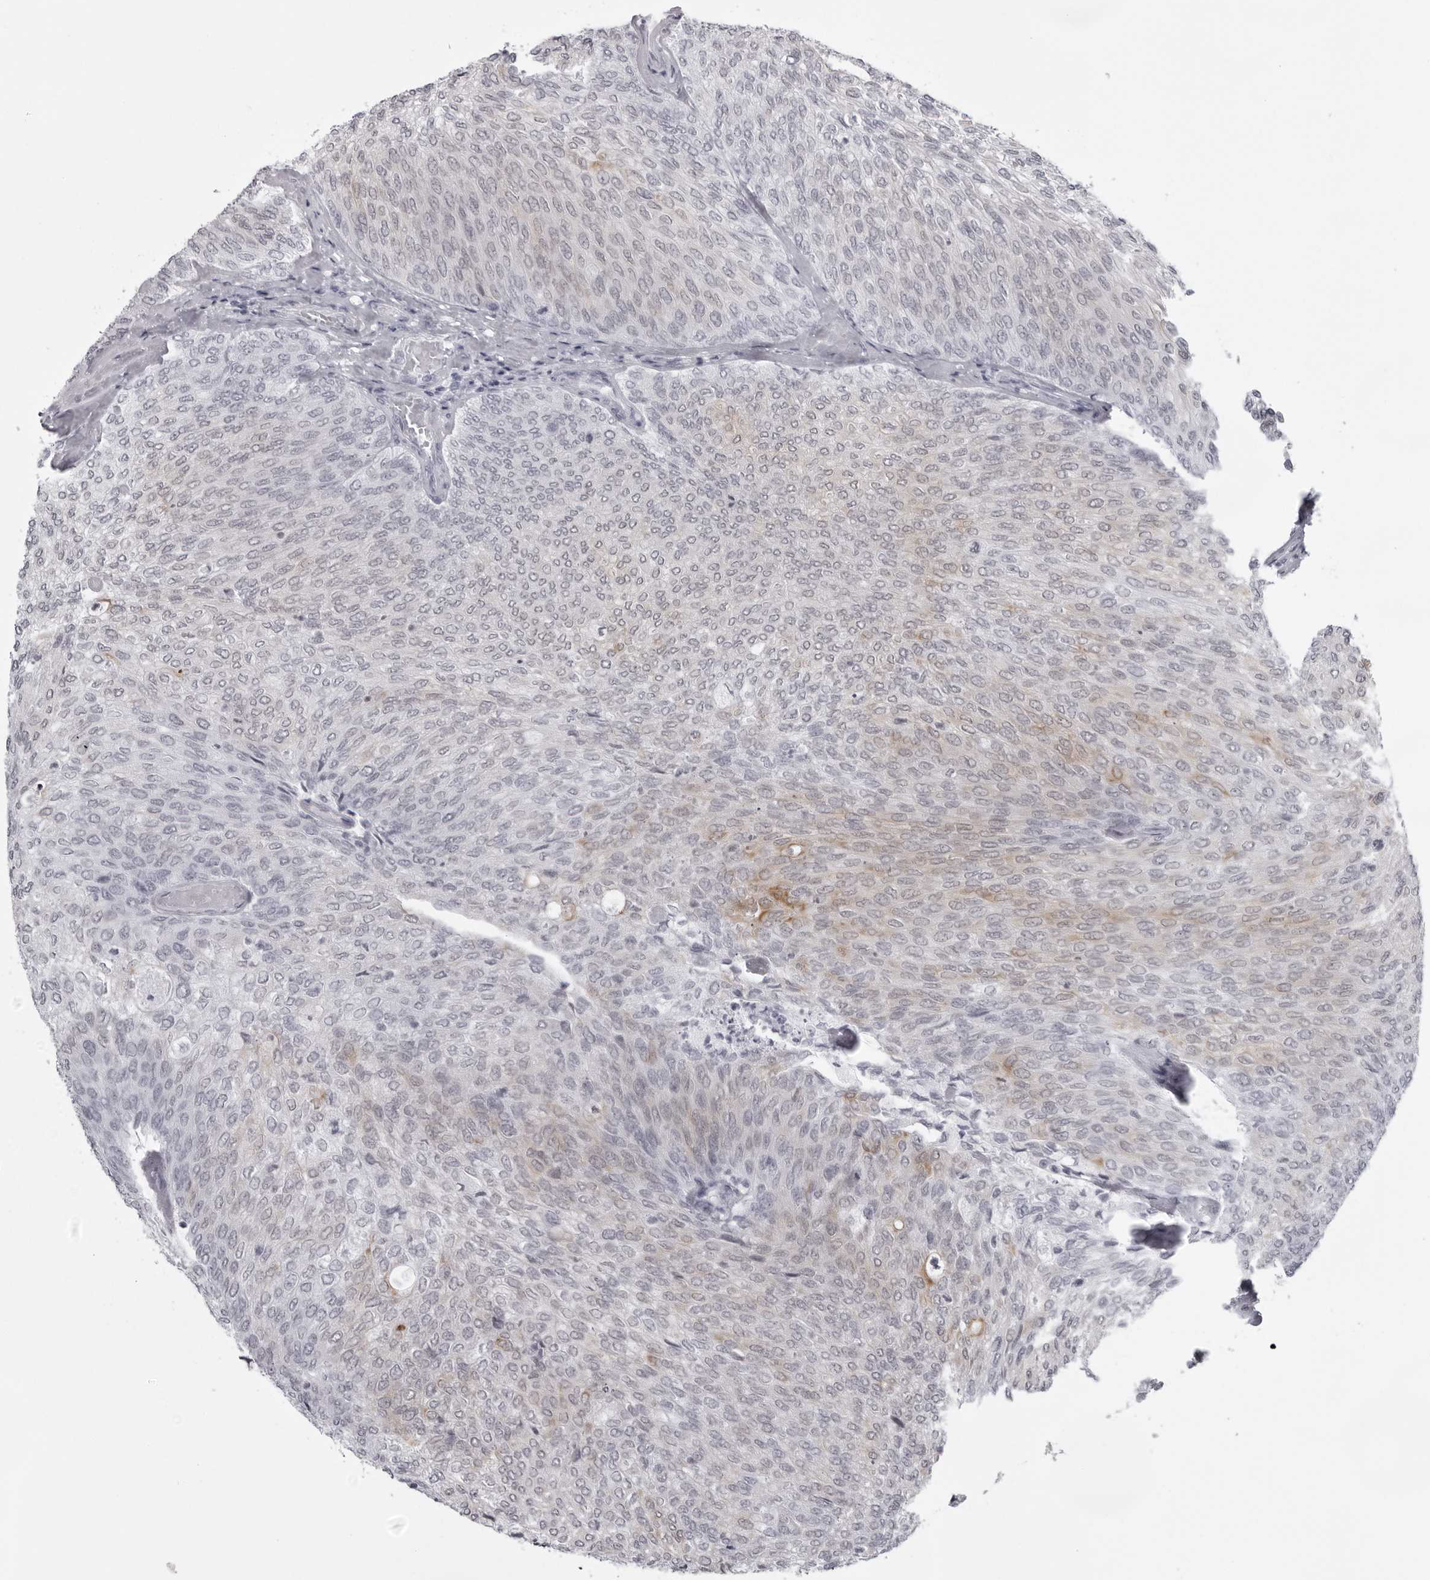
{"staining": {"intensity": "weak", "quantity": "25%-75%", "location": "cytoplasmic/membranous"}, "tissue": "urothelial cancer", "cell_type": "Tumor cells", "image_type": "cancer", "snomed": [{"axis": "morphology", "description": "Urothelial carcinoma, Low grade"}, {"axis": "topography", "description": "Urinary bladder"}], "caption": "This photomicrograph reveals urothelial cancer stained with immunohistochemistry (IHC) to label a protein in brown. The cytoplasmic/membranous of tumor cells show weak positivity for the protein. Nuclei are counter-stained blue.", "gene": "UROD", "patient": {"sex": "female", "age": 79}}